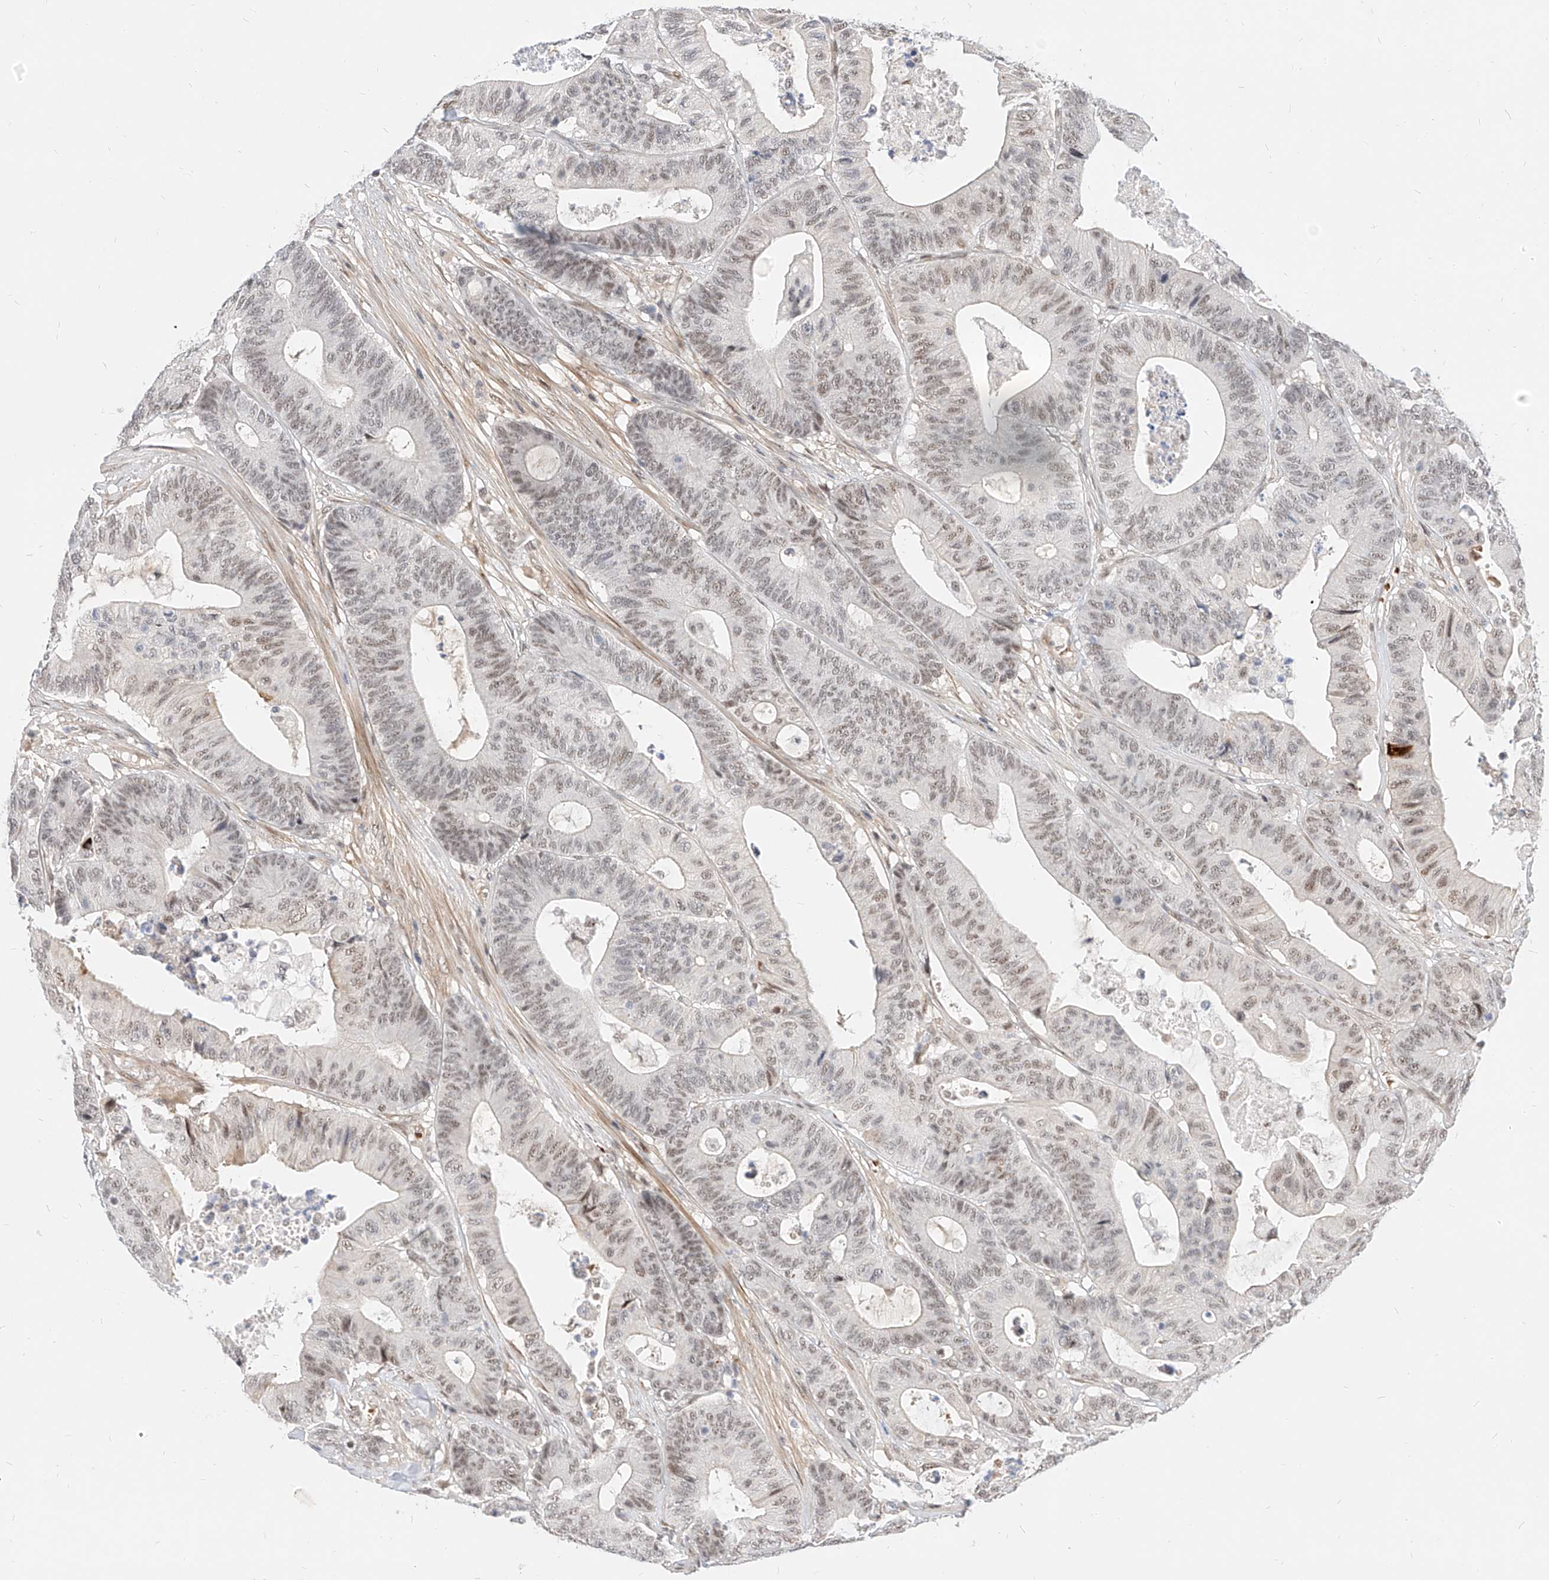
{"staining": {"intensity": "weak", "quantity": ">75%", "location": "nuclear"}, "tissue": "colorectal cancer", "cell_type": "Tumor cells", "image_type": "cancer", "snomed": [{"axis": "morphology", "description": "Adenocarcinoma, NOS"}, {"axis": "topography", "description": "Colon"}], "caption": "Protein expression analysis of human colorectal cancer reveals weak nuclear positivity in approximately >75% of tumor cells.", "gene": "CBX8", "patient": {"sex": "female", "age": 84}}